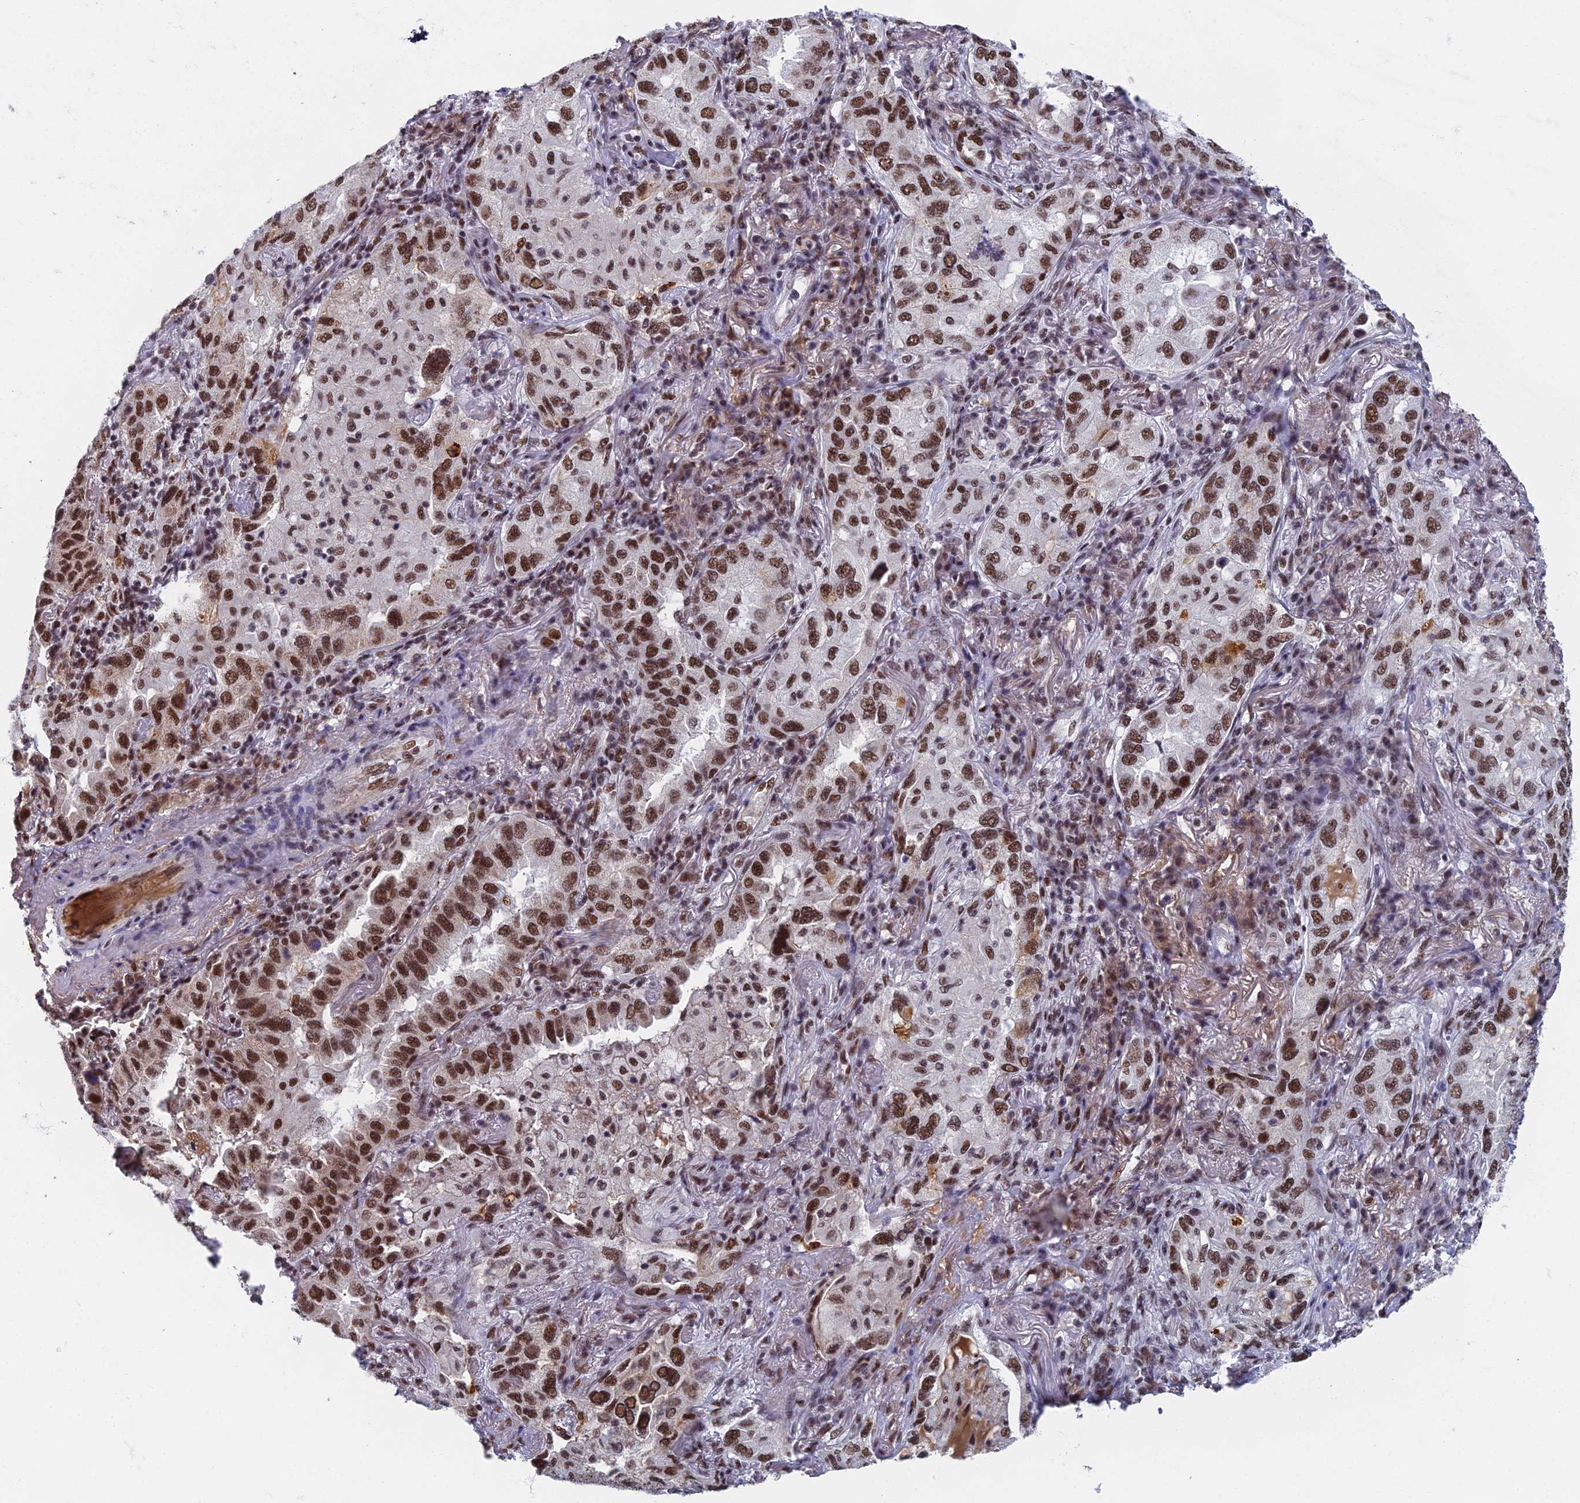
{"staining": {"intensity": "moderate", "quantity": ">75%", "location": "nuclear"}, "tissue": "lung cancer", "cell_type": "Tumor cells", "image_type": "cancer", "snomed": [{"axis": "morphology", "description": "Adenocarcinoma, NOS"}, {"axis": "topography", "description": "Lung"}], "caption": "High-power microscopy captured an IHC photomicrograph of lung adenocarcinoma, revealing moderate nuclear staining in about >75% of tumor cells. (IHC, brightfield microscopy, high magnification).", "gene": "TAF13", "patient": {"sex": "female", "age": 69}}